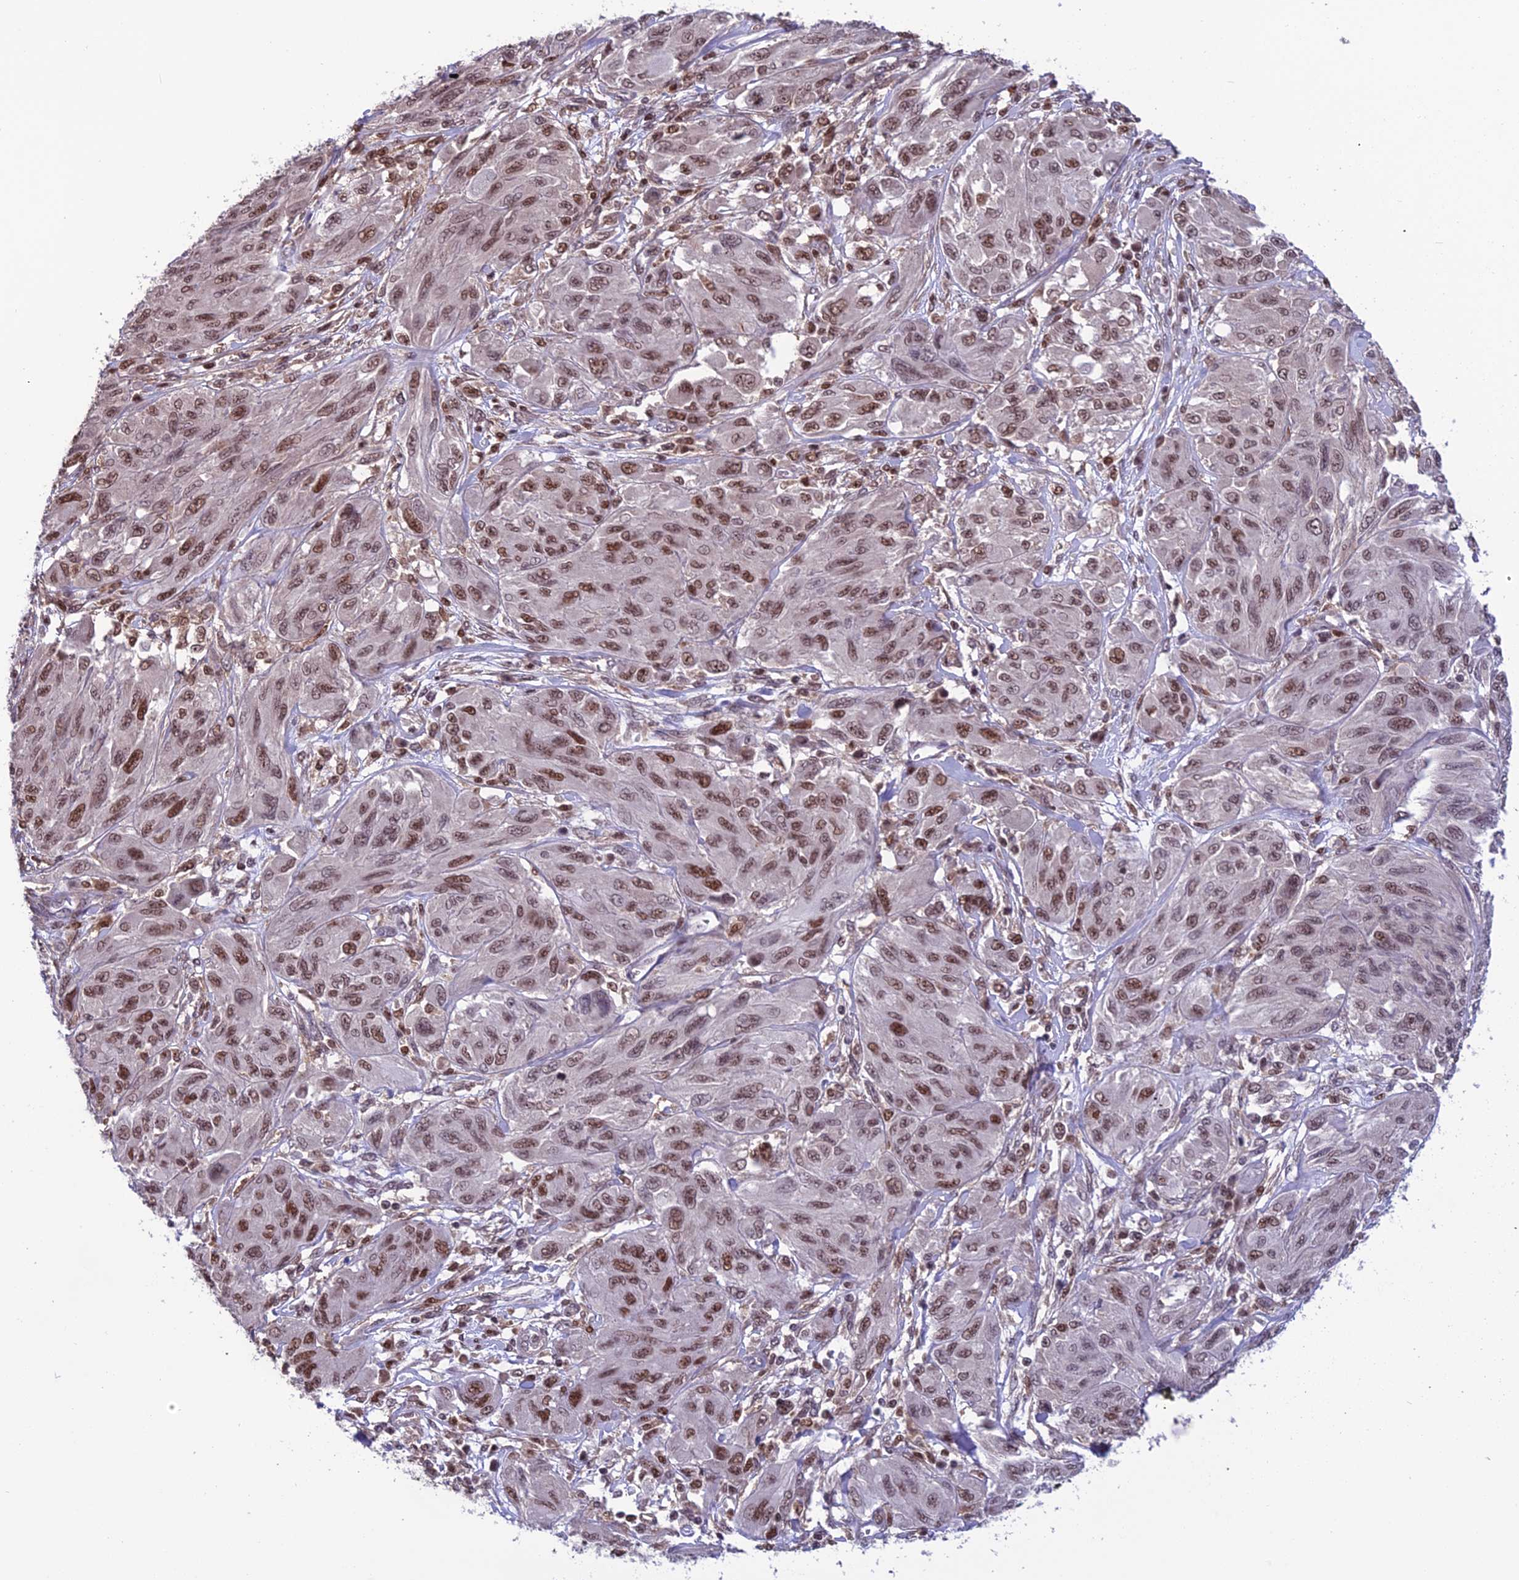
{"staining": {"intensity": "moderate", "quantity": ">75%", "location": "nuclear"}, "tissue": "melanoma", "cell_type": "Tumor cells", "image_type": "cancer", "snomed": [{"axis": "morphology", "description": "Malignant melanoma, NOS"}, {"axis": "topography", "description": "Skin"}], "caption": "A micrograph of human malignant melanoma stained for a protein shows moderate nuclear brown staining in tumor cells.", "gene": "MIS12", "patient": {"sex": "female", "age": 91}}